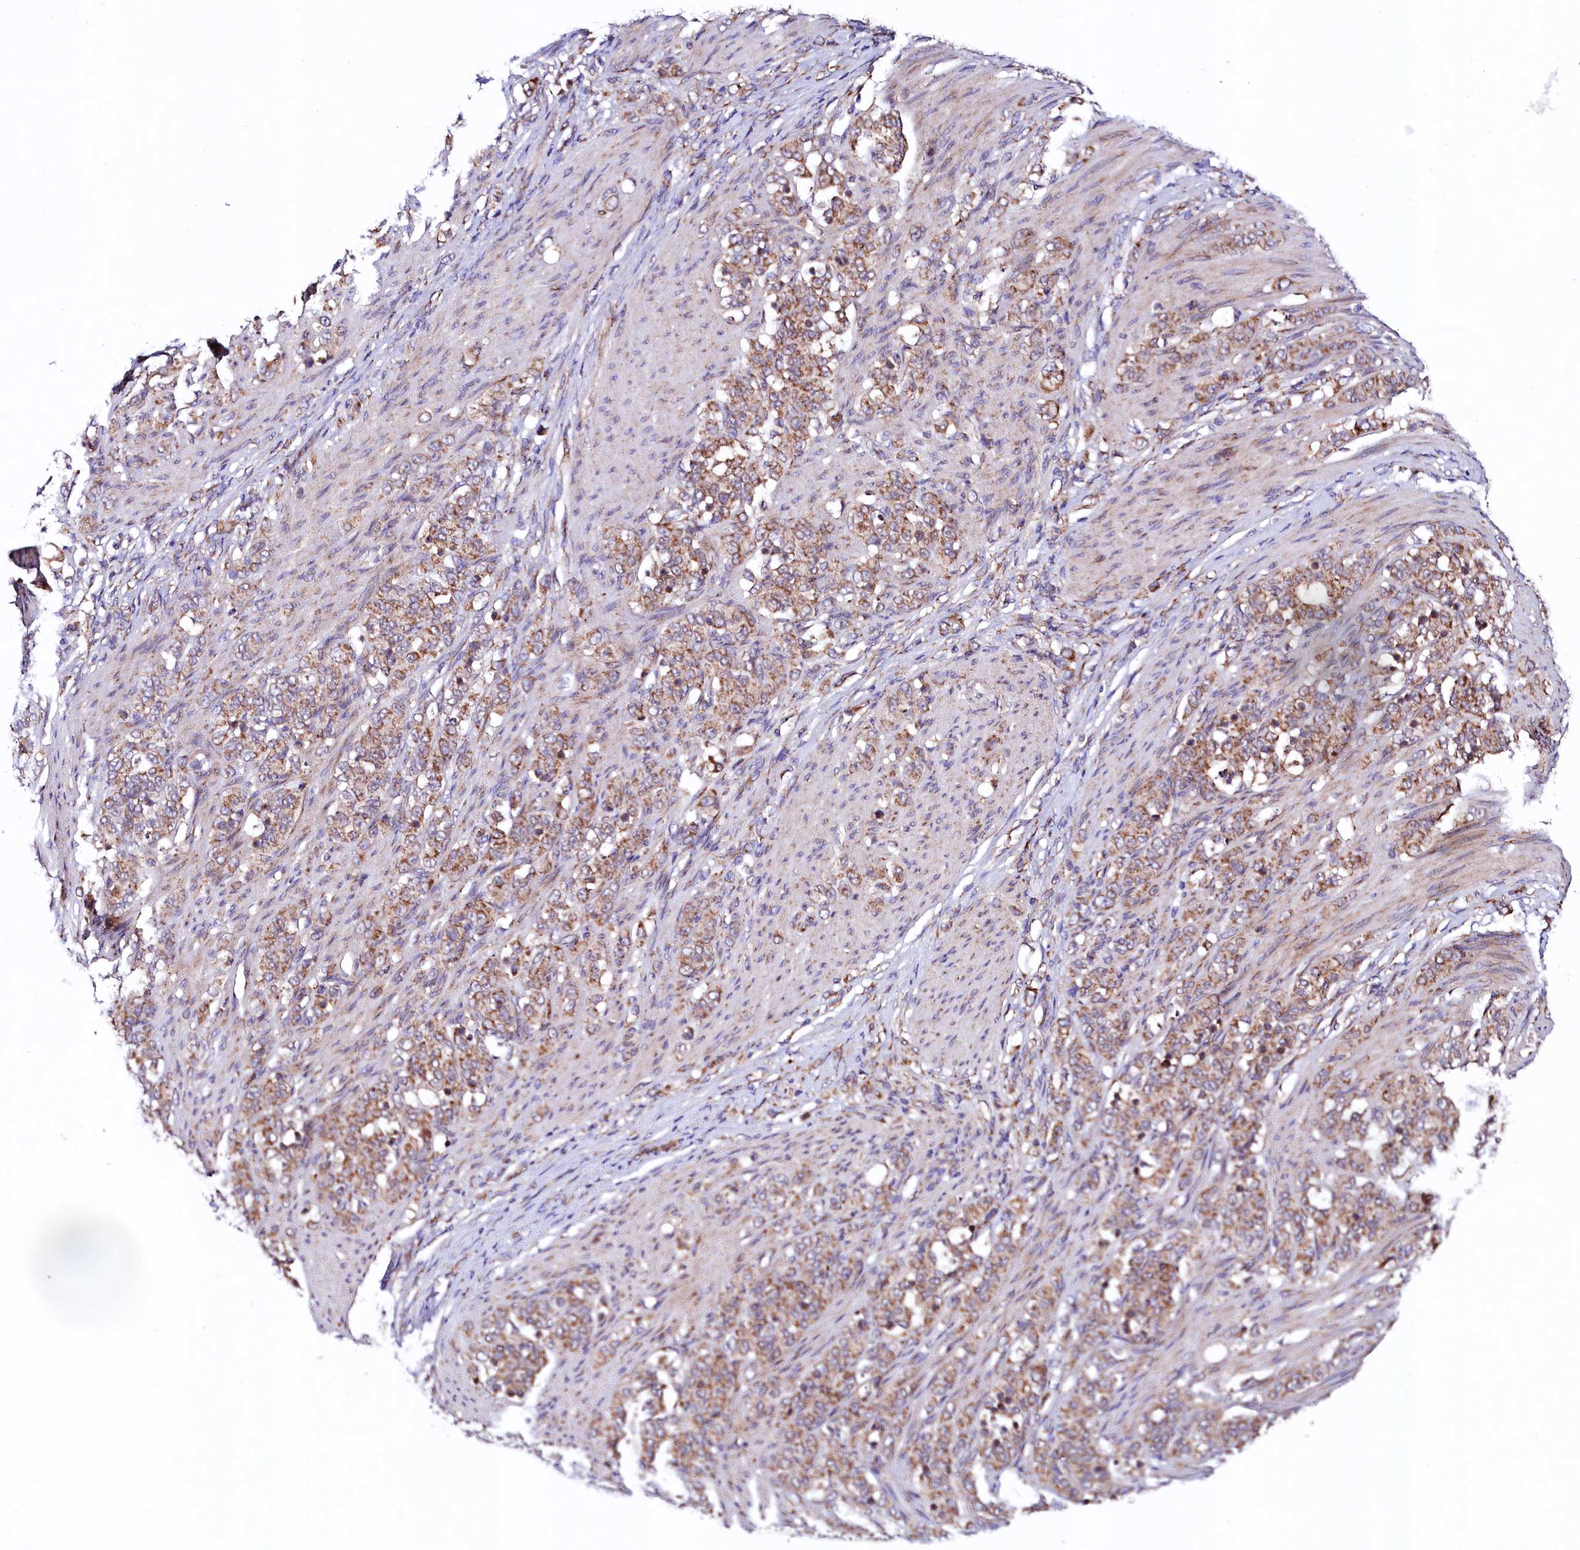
{"staining": {"intensity": "moderate", "quantity": ">75%", "location": "cytoplasmic/membranous"}, "tissue": "stomach cancer", "cell_type": "Tumor cells", "image_type": "cancer", "snomed": [{"axis": "morphology", "description": "Adenocarcinoma, NOS"}, {"axis": "topography", "description": "Stomach"}], "caption": "This histopathology image shows immunohistochemistry (IHC) staining of human adenocarcinoma (stomach), with medium moderate cytoplasmic/membranous expression in approximately >75% of tumor cells.", "gene": "UBE3C", "patient": {"sex": "female", "age": 79}}